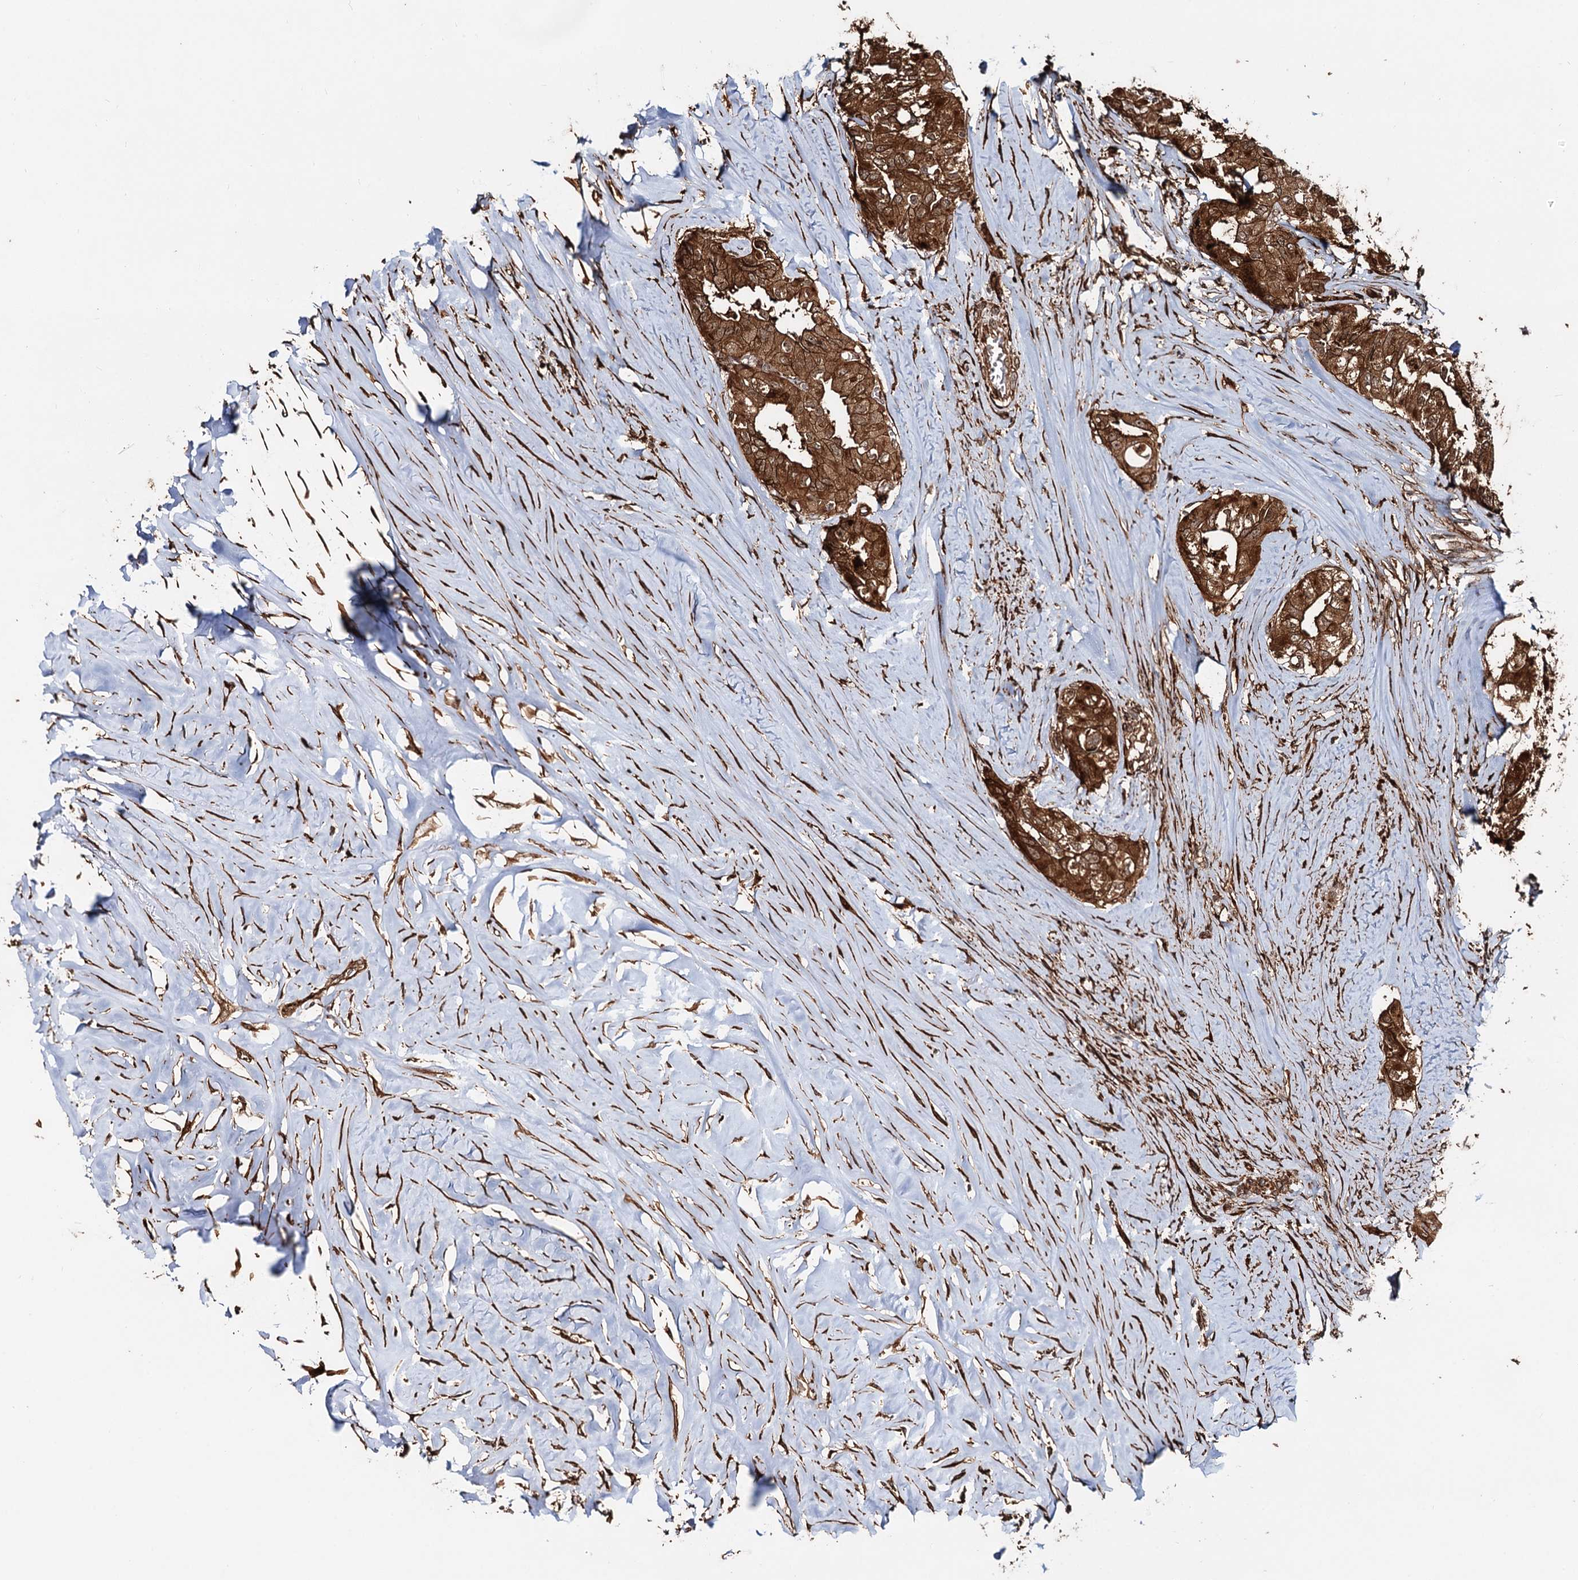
{"staining": {"intensity": "strong", "quantity": ">75%", "location": "cytoplasmic/membranous,nuclear"}, "tissue": "thyroid cancer", "cell_type": "Tumor cells", "image_type": "cancer", "snomed": [{"axis": "morphology", "description": "Papillary adenocarcinoma, NOS"}, {"axis": "topography", "description": "Thyroid gland"}], "caption": "Brown immunohistochemical staining in thyroid cancer displays strong cytoplasmic/membranous and nuclear expression in approximately >75% of tumor cells.", "gene": "SNRNP25", "patient": {"sex": "female", "age": 59}}